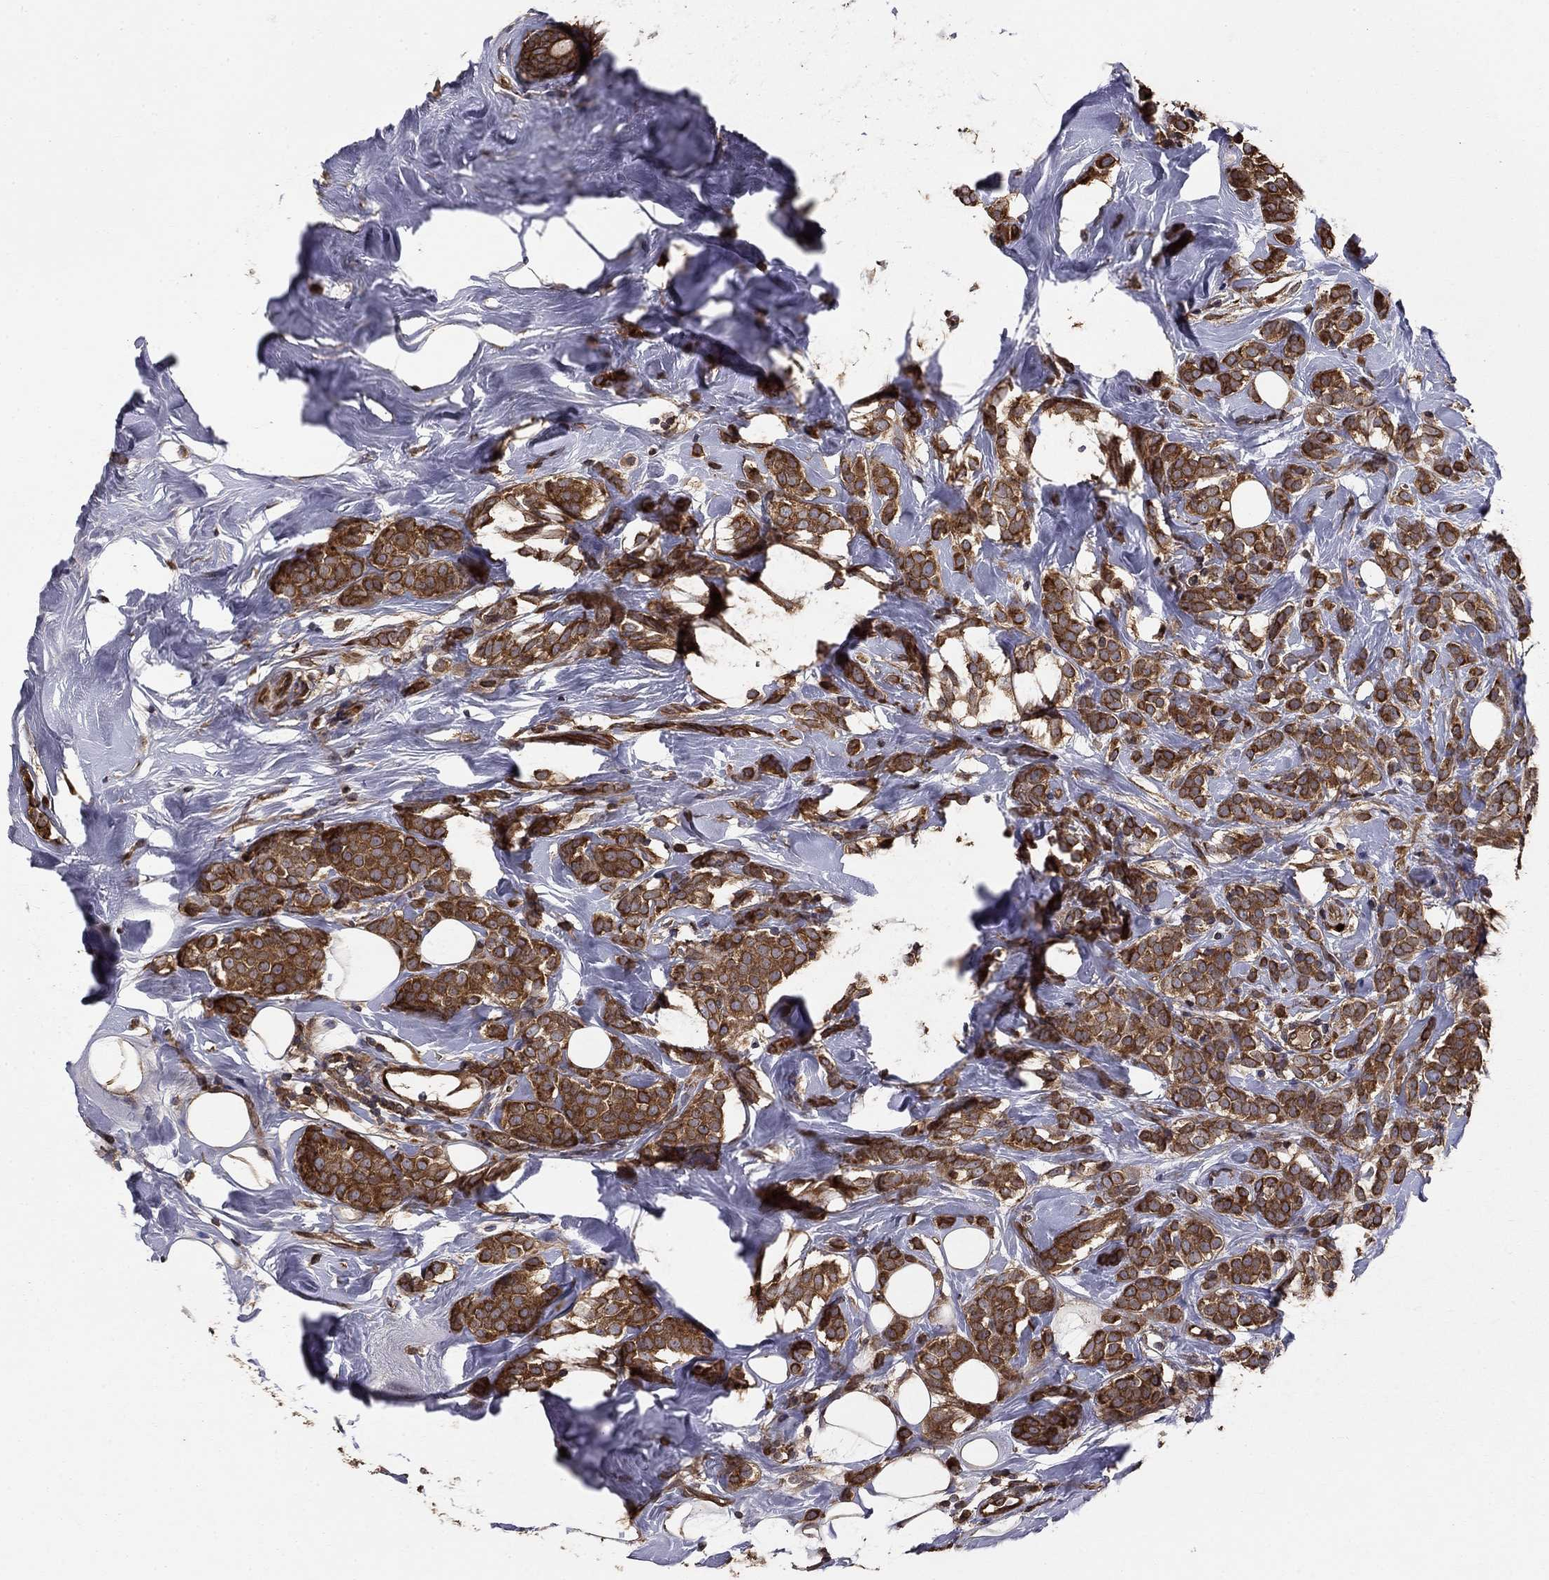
{"staining": {"intensity": "strong", "quantity": ">75%", "location": "cytoplasmic/membranous"}, "tissue": "breast cancer", "cell_type": "Tumor cells", "image_type": "cancer", "snomed": [{"axis": "morphology", "description": "Lobular carcinoma"}, {"axis": "topography", "description": "Breast"}], "caption": "A high-resolution photomicrograph shows immunohistochemistry (IHC) staining of breast lobular carcinoma, which exhibits strong cytoplasmic/membranous staining in about >75% of tumor cells. Nuclei are stained in blue.", "gene": "BABAM2", "patient": {"sex": "female", "age": 49}}